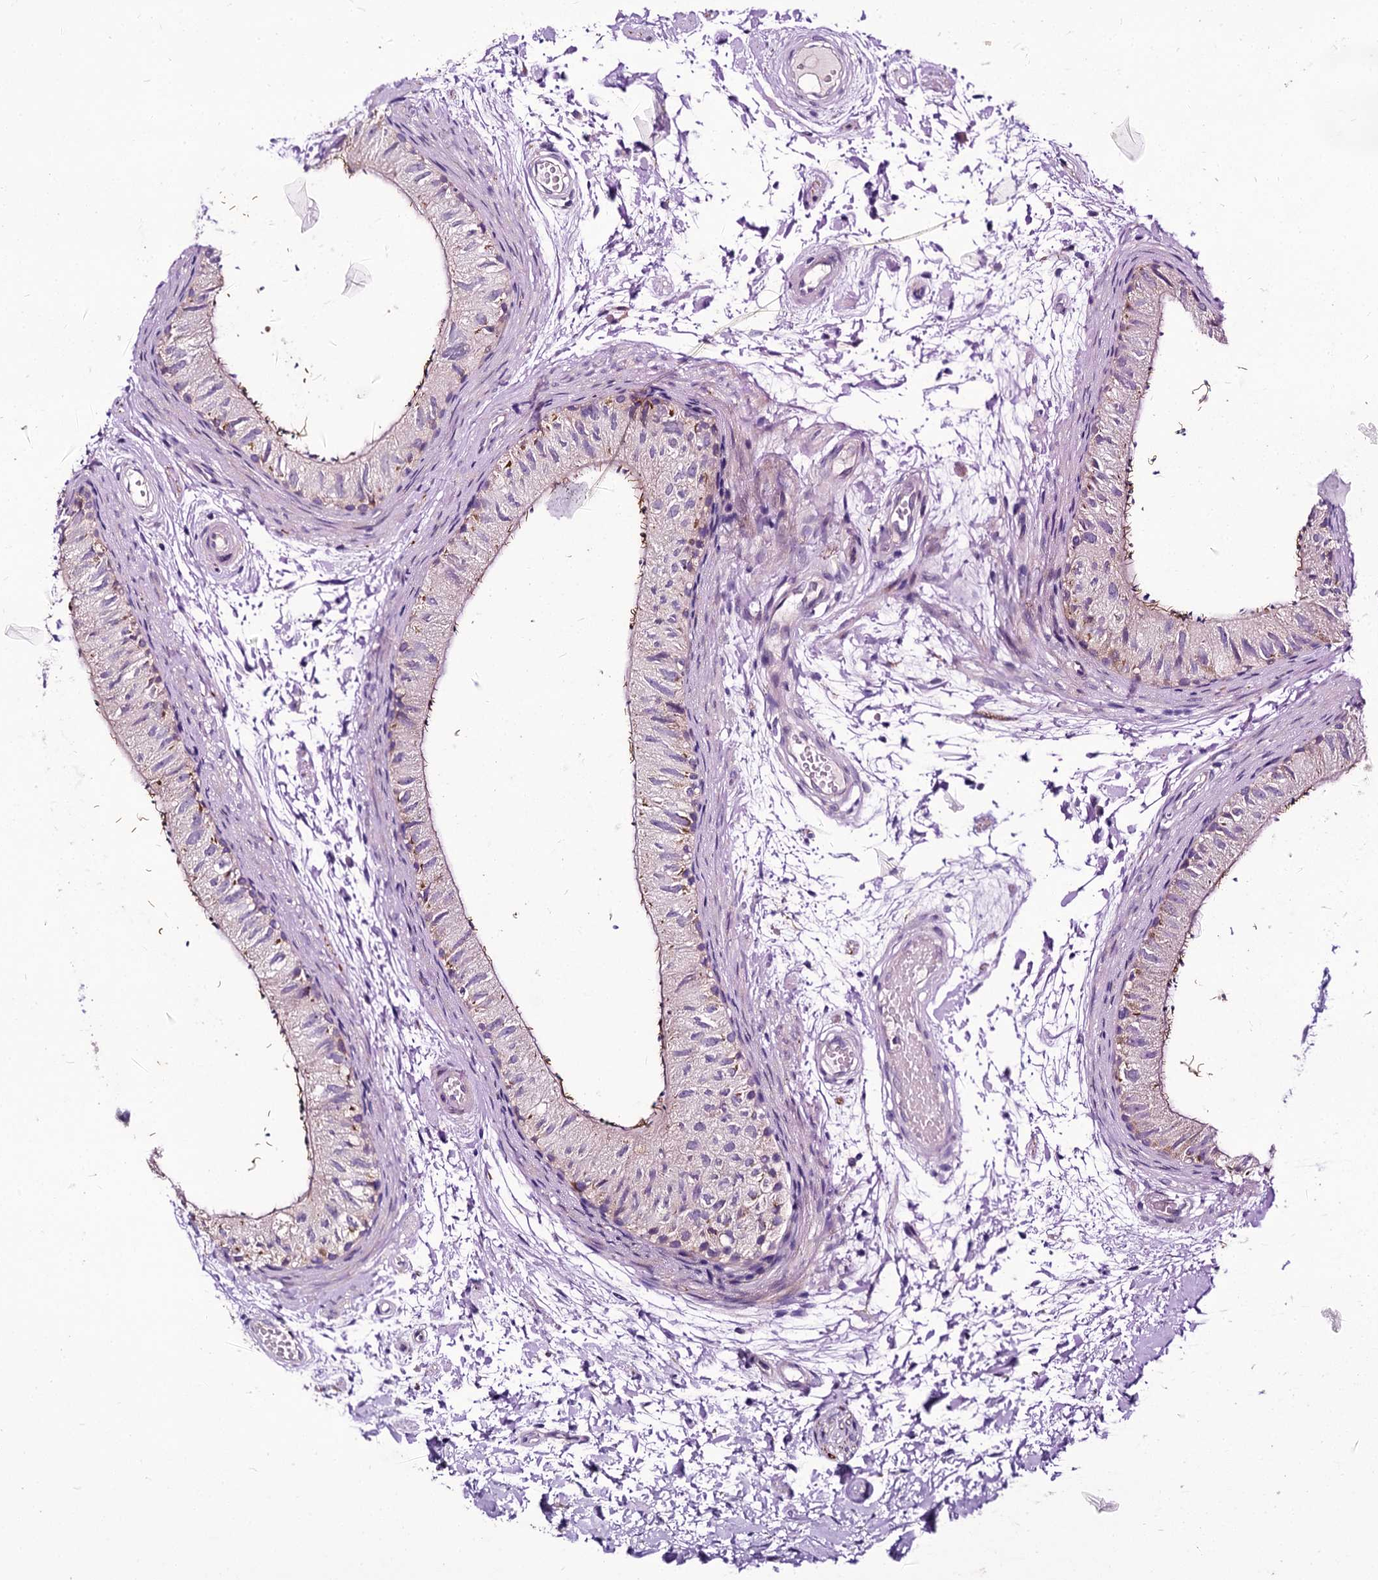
{"staining": {"intensity": "moderate", "quantity": "<25%", "location": "cytoplasmic/membranous"}, "tissue": "epididymis", "cell_type": "Glandular cells", "image_type": "normal", "snomed": [{"axis": "morphology", "description": "Normal tissue, NOS"}, {"axis": "topography", "description": "Epididymis"}], "caption": "This image shows immunohistochemistry staining of normal epididymis, with low moderate cytoplasmic/membranous staining in approximately <25% of glandular cells.", "gene": "PANX2", "patient": {"sex": "male", "age": 50}}